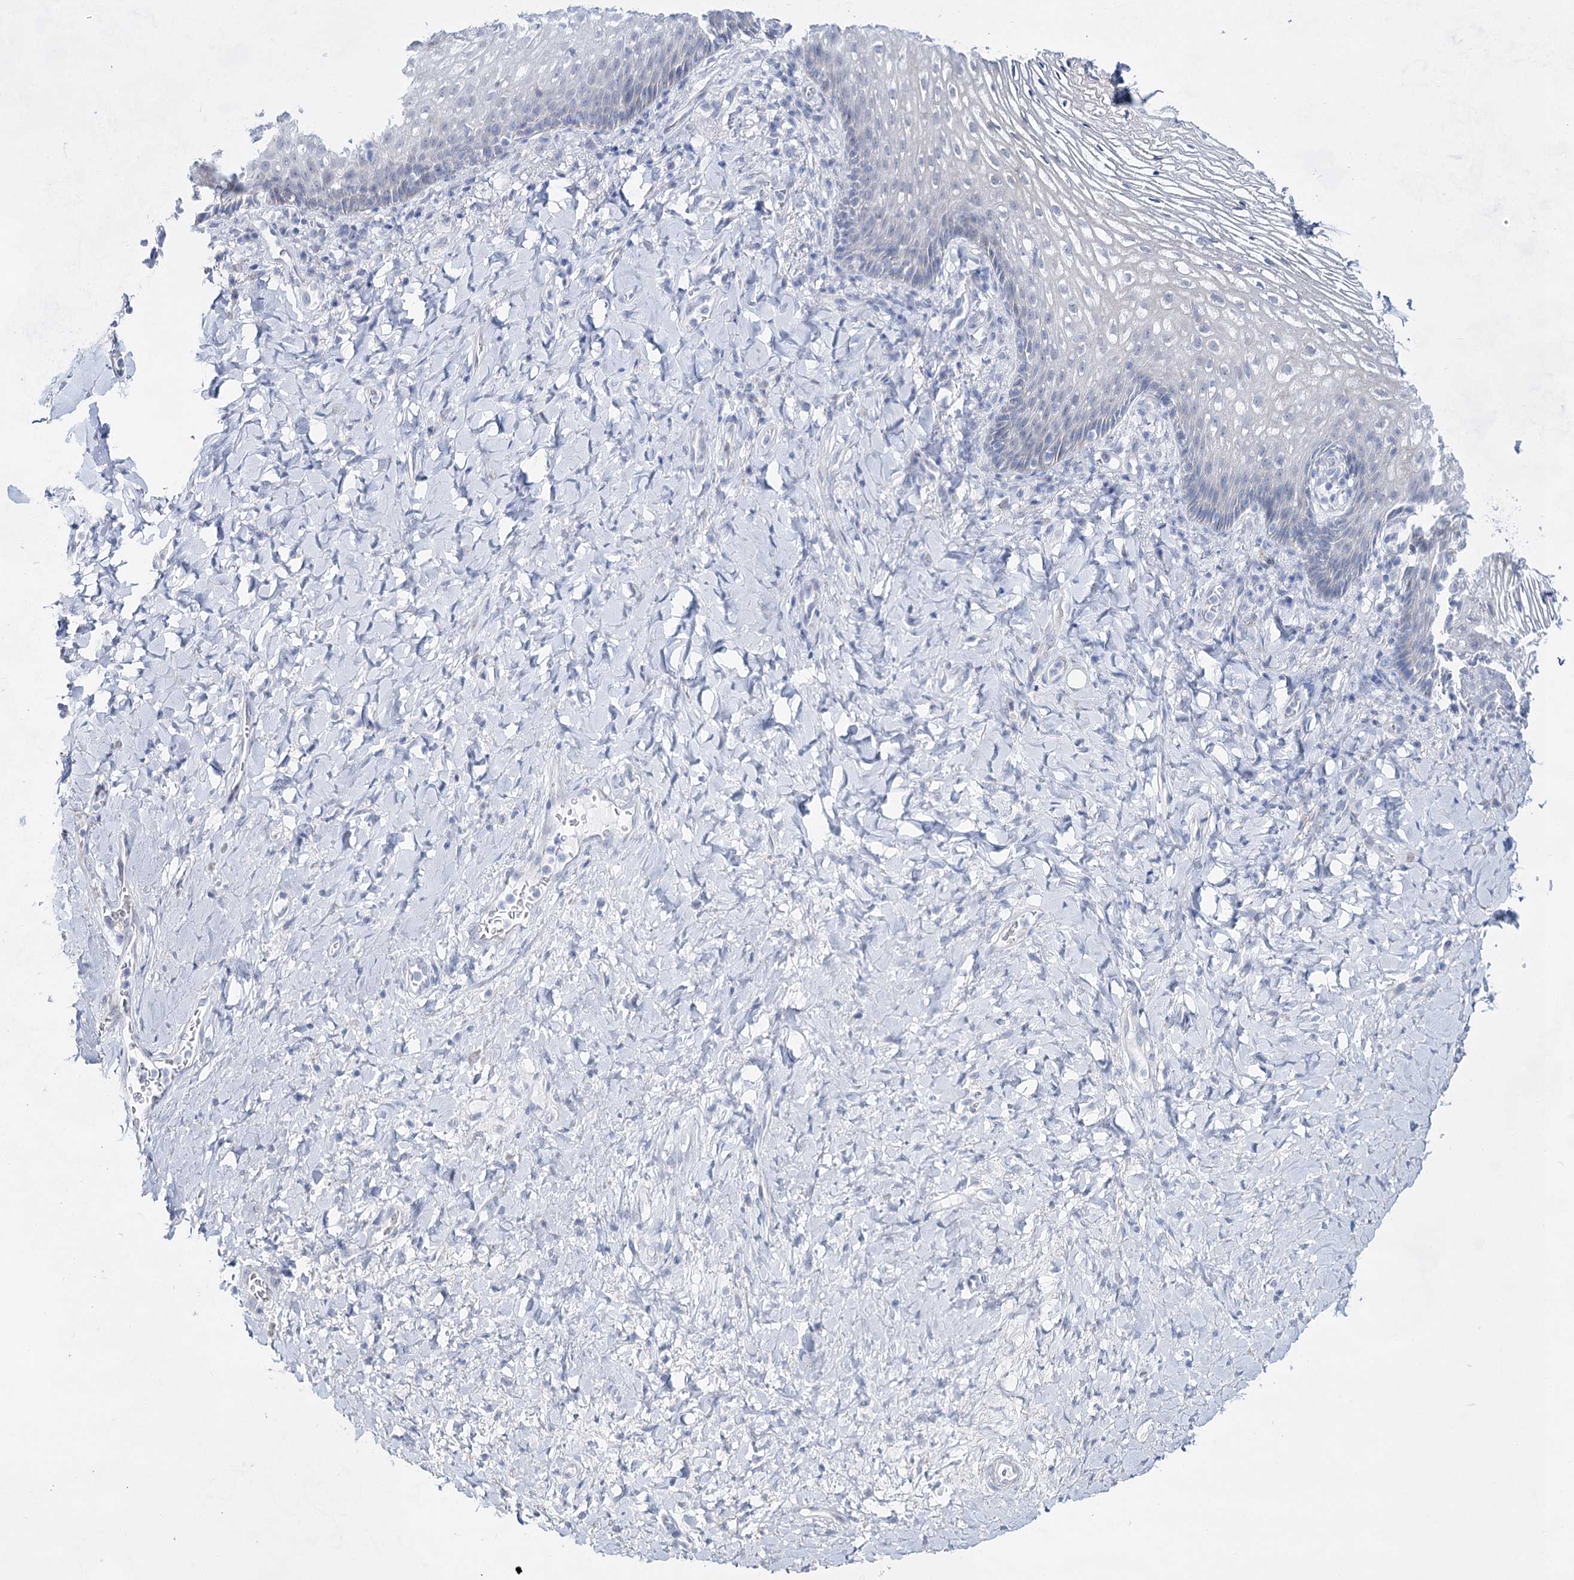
{"staining": {"intensity": "negative", "quantity": "none", "location": "none"}, "tissue": "vagina", "cell_type": "Squamous epithelial cells", "image_type": "normal", "snomed": [{"axis": "morphology", "description": "Normal tissue, NOS"}, {"axis": "topography", "description": "Vagina"}], "caption": "Vagina stained for a protein using IHC displays no expression squamous epithelial cells.", "gene": "BPHL", "patient": {"sex": "female", "age": 60}}